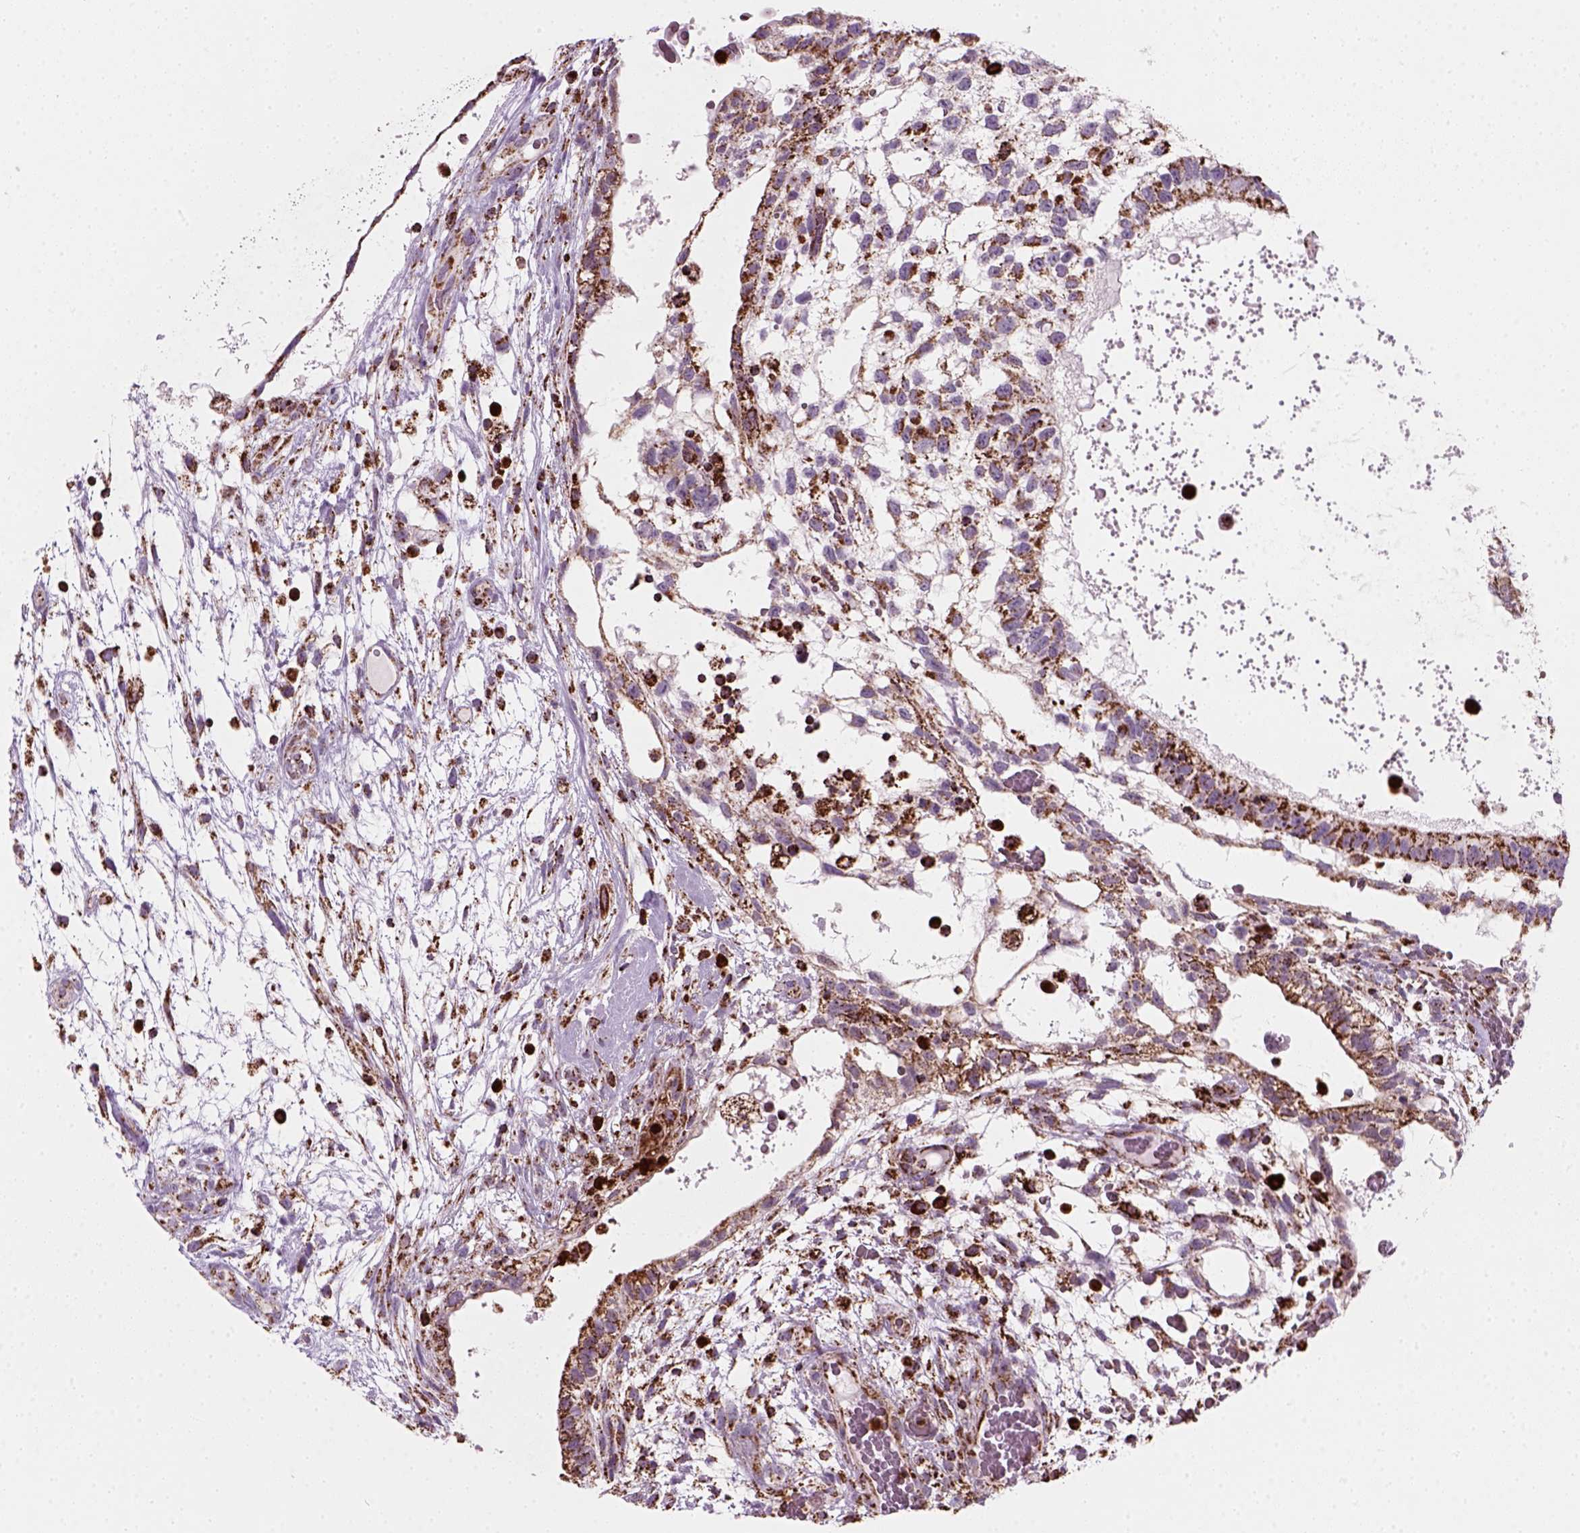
{"staining": {"intensity": "strong", "quantity": ">75%", "location": "cytoplasmic/membranous"}, "tissue": "testis cancer", "cell_type": "Tumor cells", "image_type": "cancer", "snomed": [{"axis": "morphology", "description": "Normal tissue, NOS"}, {"axis": "morphology", "description": "Carcinoma, Embryonal, NOS"}, {"axis": "topography", "description": "Testis"}], "caption": "A brown stain highlights strong cytoplasmic/membranous positivity of a protein in human embryonal carcinoma (testis) tumor cells.", "gene": "NUDT16L1", "patient": {"sex": "male", "age": 32}}